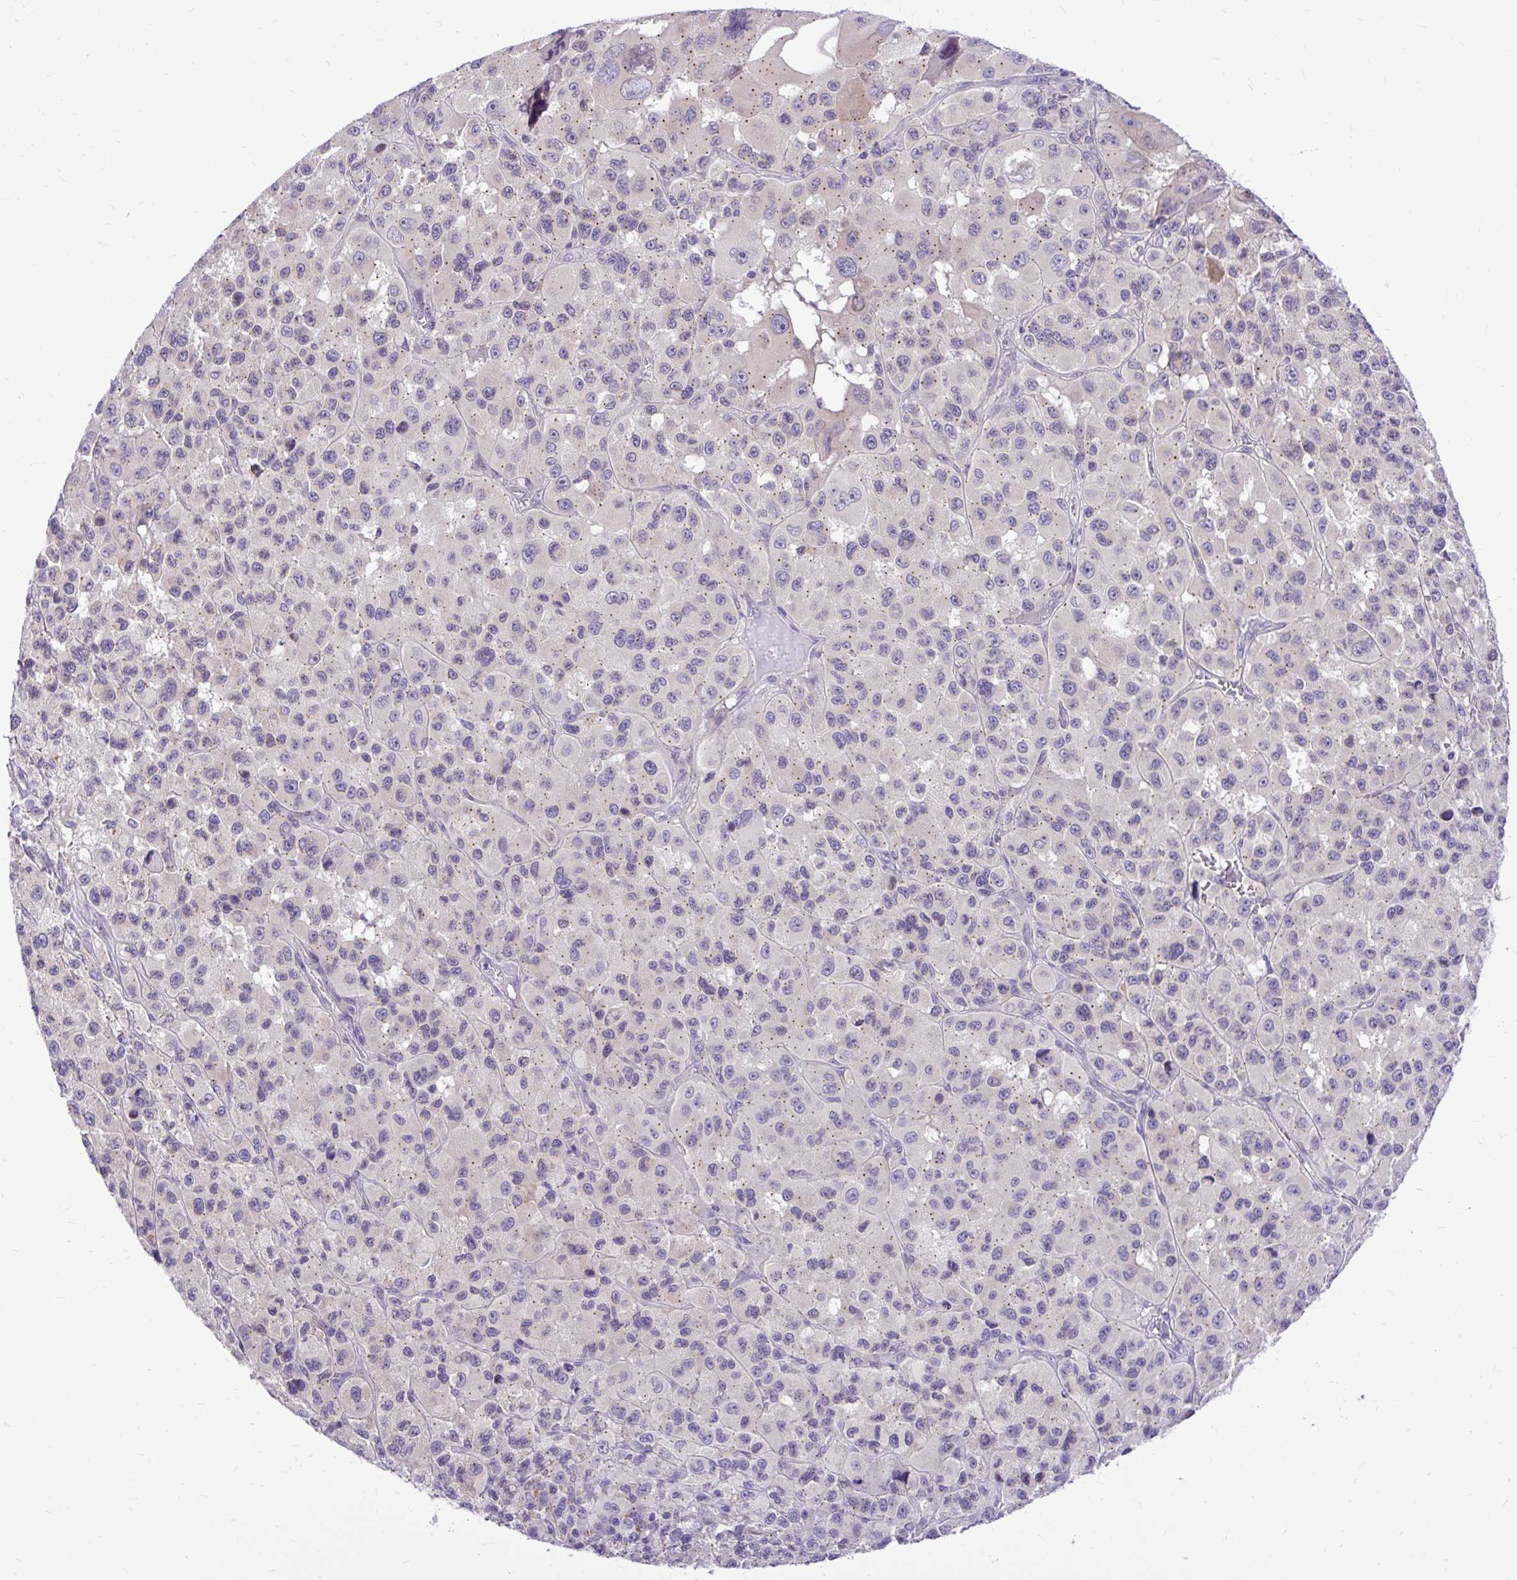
{"staining": {"intensity": "weak", "quantity": "25%-75%", "location": "cytoplasmic/membranous"}, "tissue": "melanoma", "cell_type": "Tumor cells", "image_type": "cancer", "snomed": [{"axis": "morphology", "description": "Malignant melanoma, Metastatic site"}, {"axis": "topography", "description": "Lymph node"}], "caption": "Approximately 25%-75% of tumor cells in human melanoma demonstrate weak cytoplasmic/membranous protein positivity as visualized by brown immunohistochemical staining.", "gene": "CEACAM18", "patient": {"sex": "female", "age": 65}}